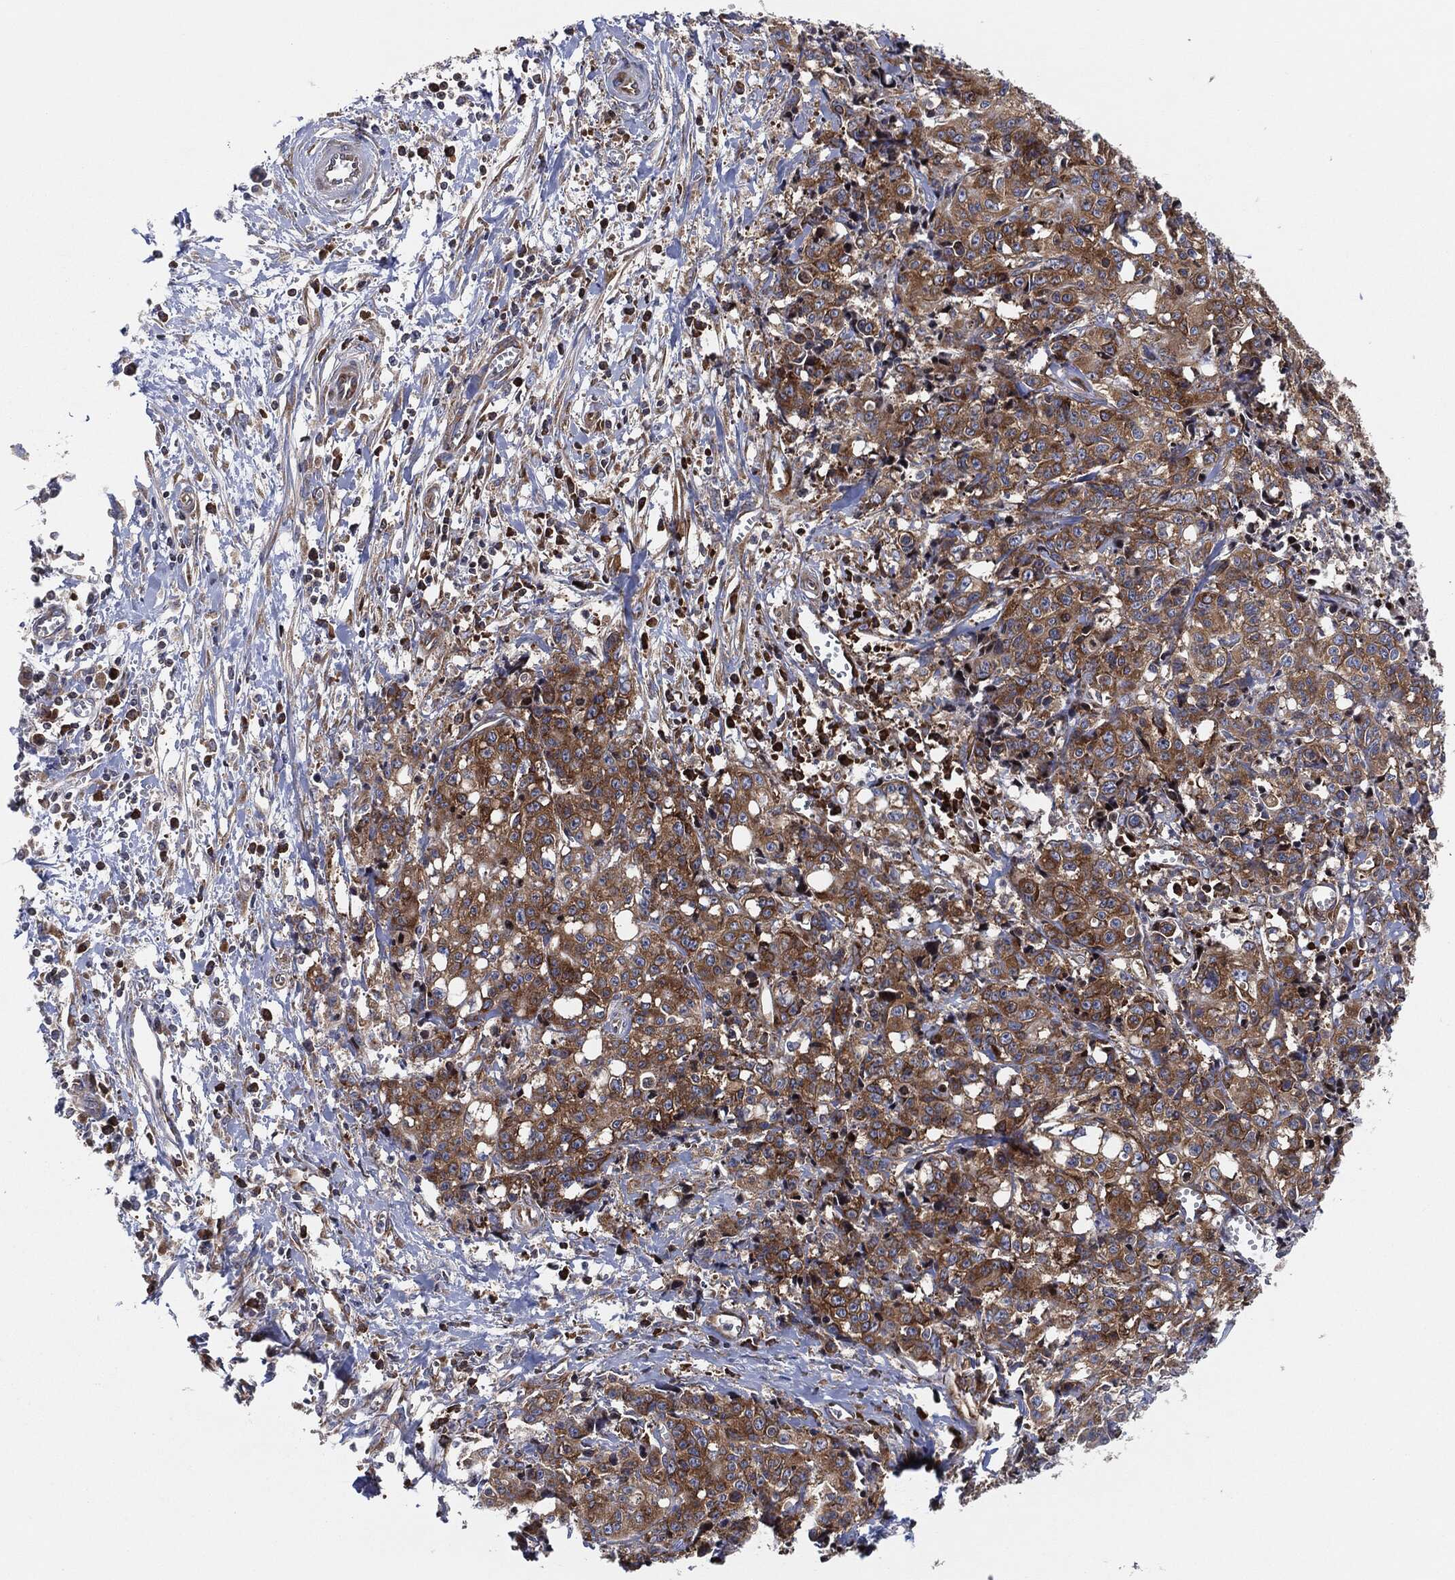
{"staining": {"intensity": "moderate", "quantity": ">75%", "location": "cytoplasmic/membranous"}, "tissue": "pancreatic cancer", "cell_type": "Tumor cells", "image_type": "cancer", "snomed": [{"axis": "morphology", "description": "Adenocarcinoma, NOS"}, {"axis": "topography", "description": "Pancreas"}], "caption": "Immunohistochemistry (IHC) photomicrograph of neoplastic tissue: human pancreatic cancer stained using IHC shows medium levels of moderate protein expression localized specifically in the cytoplasmic/membranous of tumor cells, appearing as a cytoplasmic/membranous brown color.", "gene": "EIF2S2", "patient": {"sex": "male", "age": 64}}